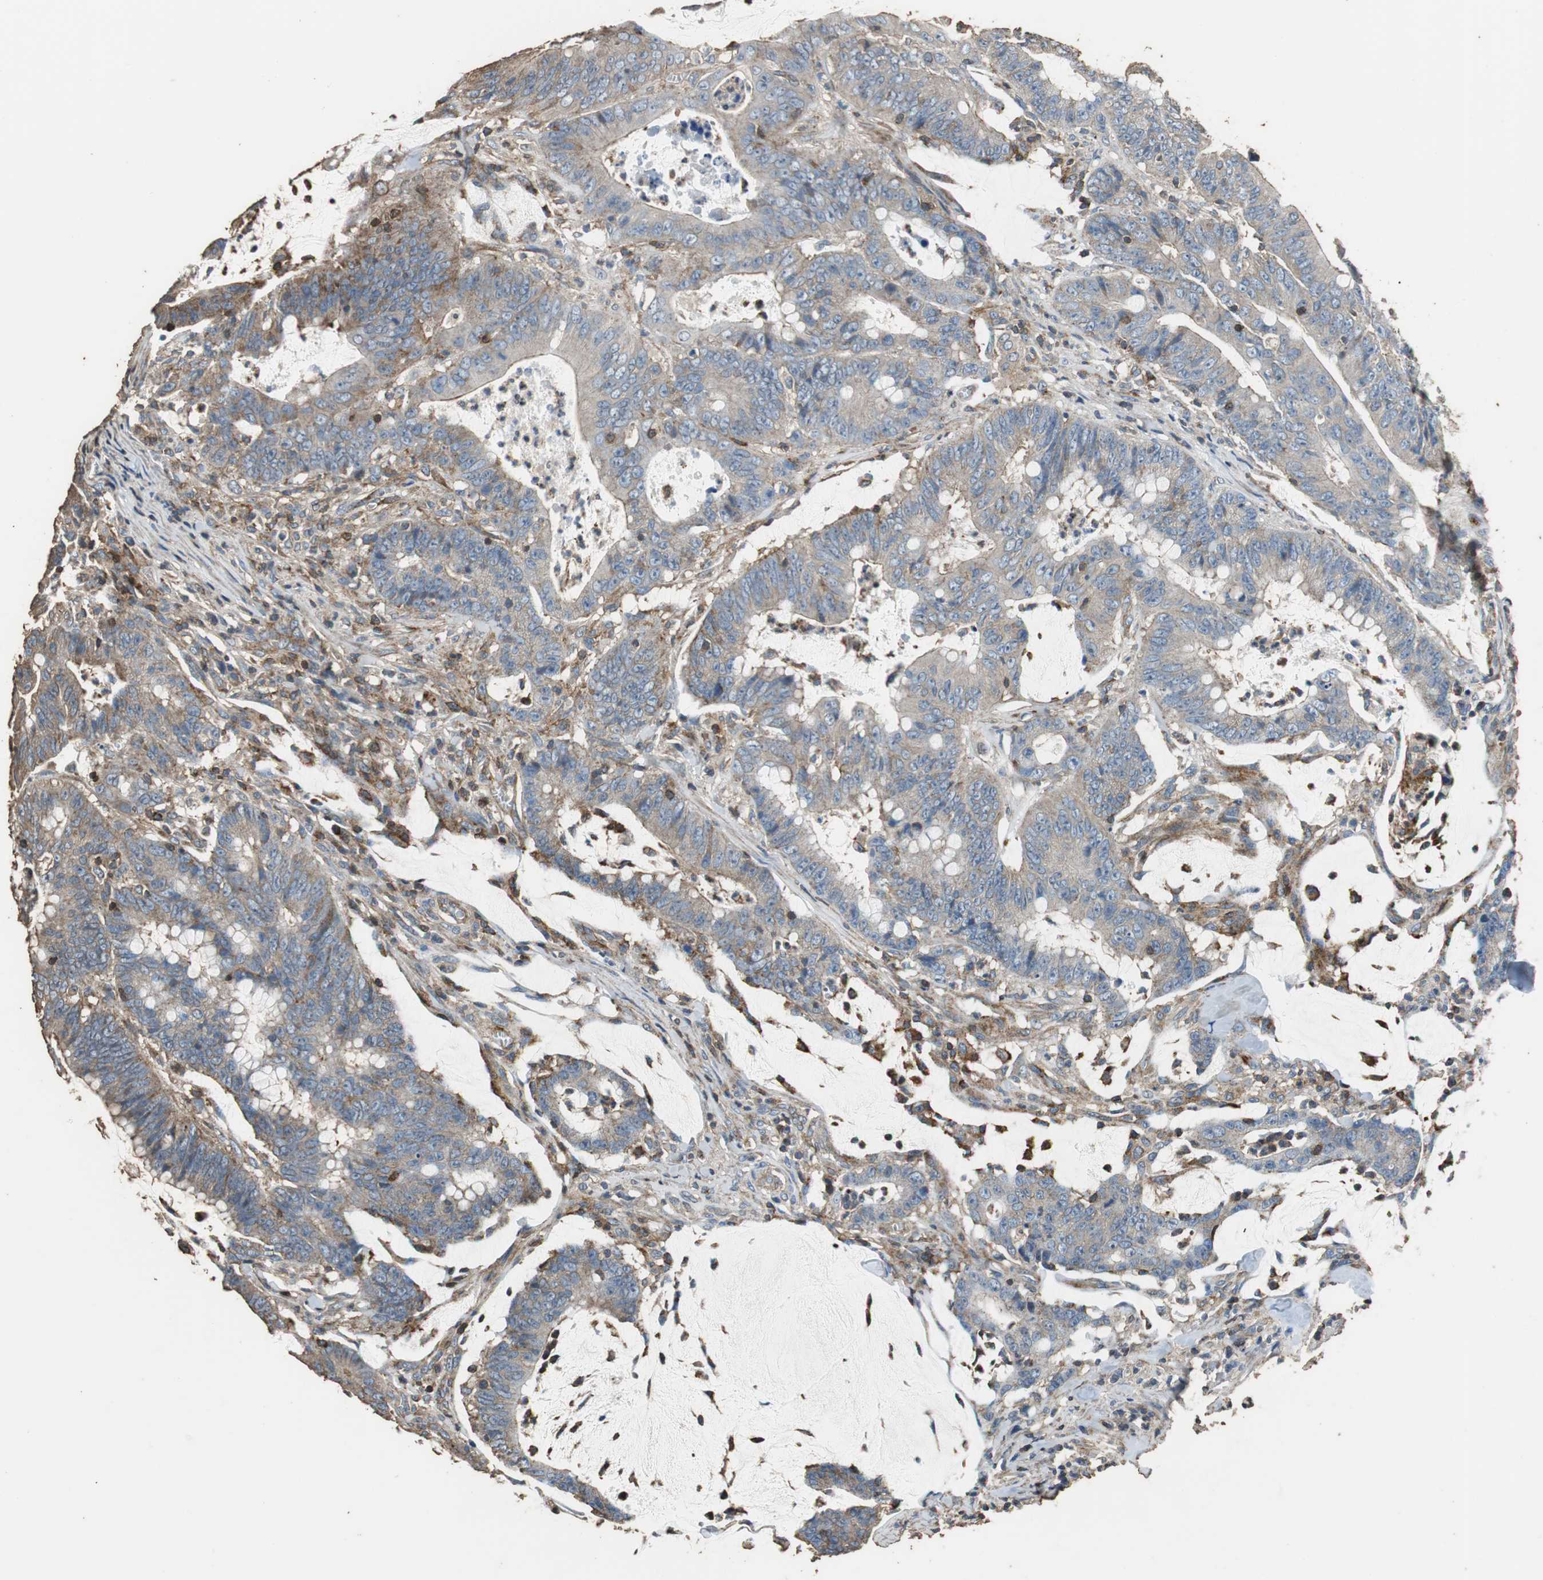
{"staining": {"intensity": "weak", "quantity": ">75%", "location": "cytoplasmic/membranous"}, "tissue": "colorectal cancer", "cell_type": "Tumor cells", "image_type": "cancer", "snomed": [{"axis": "morphology", "description": "Adenocarcinoma, NOS"}, {"axis": "topography", "description": "Colon"}], "caption": "Immunohistochemical staining of human colorectal cancer (adenocarcinoma) displays low levels of weak cytoplasmic/membranous protein positivity in approximately >75% of tumor cells.", "gene": "PRKRA", "patient": {"sex": "male", "age": 45}}